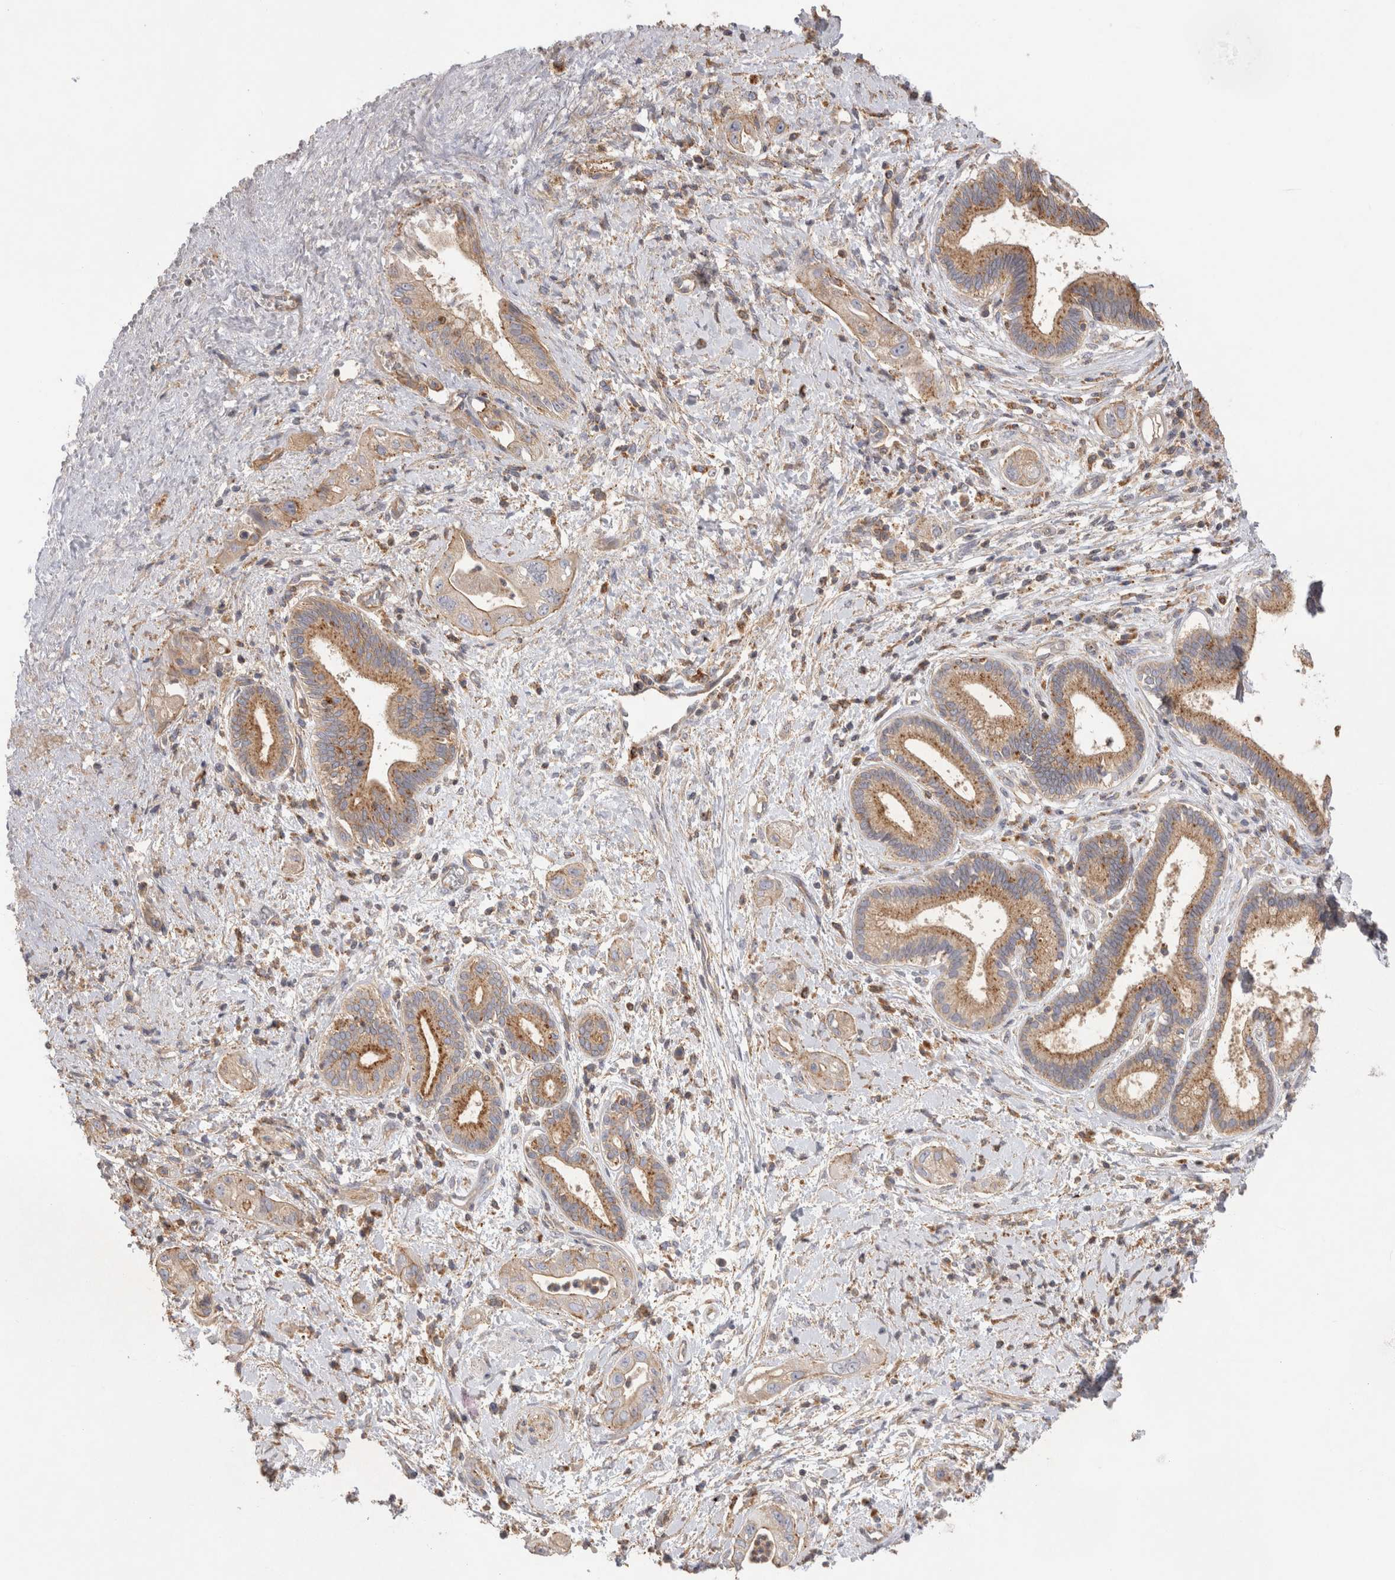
{"staining": {"intensity": "moderate", "quantity": ">75%", "location": "cytoplasmic/membranous"}, "tissue": "pancreatic cancer", "cell_type": "Tumor cells", "image_type": "cancer", "snomed": [{"axis": "morphology", "description": "Adenocarcinoma, NOS"}, {"axis": "topography", "description": "Pancreas"}], "caption": "Moderate cytoplasmic/membranous positivity for a protein is appreciated in about >75% of tumor cells of pancreatic adenocarcinoma using immunohistochemistry.", "gene": "CHMP6", "patient": {"sex": "male", "age": 58}}